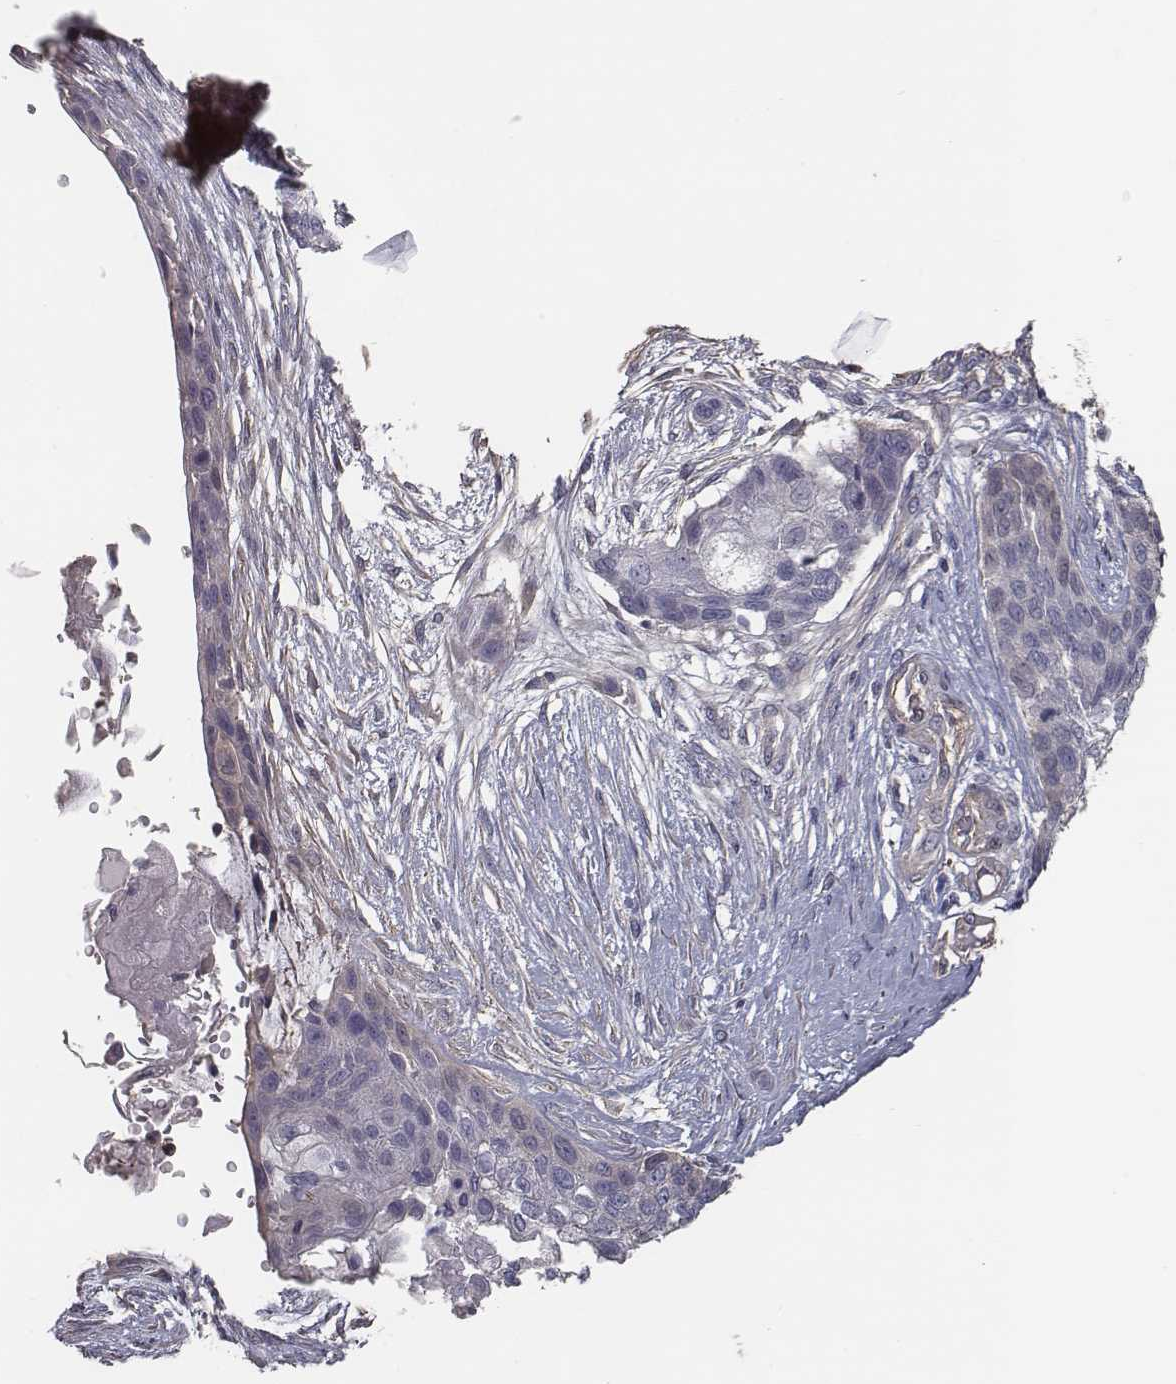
{"staining": {"intensity": "negative", "quantity": "none", "location": "none"}, "tissue": "lung cancer", "cell_type": "Tumor cells", "image_type": "cancer", "snomed": [{"axis": "morphology", "description": "Squamous cell carcinoma, NOS"}, {"axis": "topography", "description": "Lung"}], "caption": "Immunohistochemistry (IHC) histopathology image of neoplastic tissue: human squamous cell carcinoma (lung) stained with DAB displays no significant protein positivity in tumor cells.", "gene": "ISYNA1", "patient": {"sex": "male", "age": 69}}